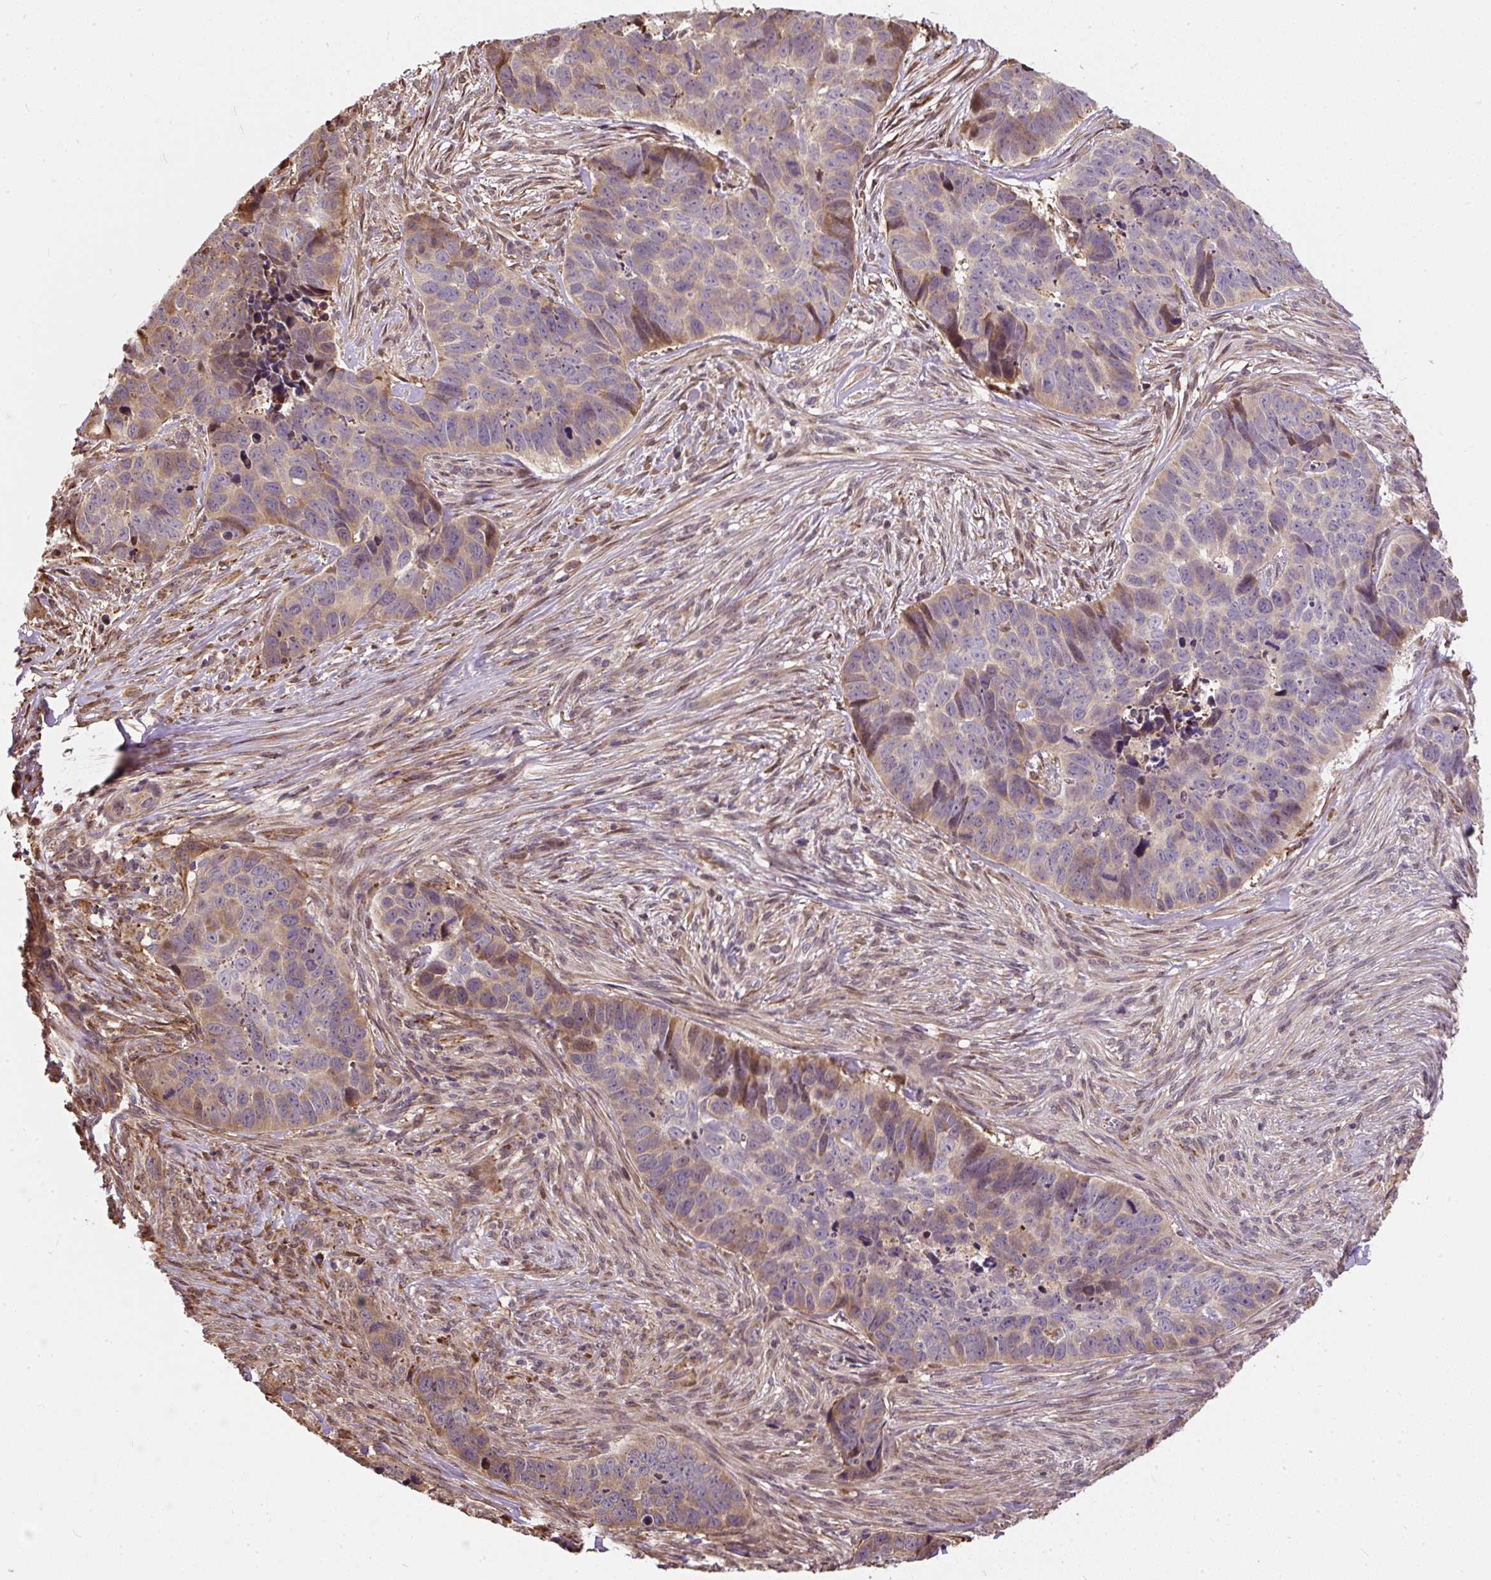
{"staining": {"intensity": "moderate", "quantity": "<25%", "location": "cytoplasmic/membranous"}, "tissue": "skin cancer", "cell_type": "Tumor cells", "image_type": "cancer", "snomed": [{"axis": "morphology", "description": "Basal cell carcinoma"}, {"axis": "topography", "description": "Skin"}], "caption": "Skin basal cell carcinoma tissue demonstrates moderate cytoplasmic/membranous staining in approximately <25% of tumor cells", "gene": "PUS7L", "patient": {"sex": "female", "age": 82}}